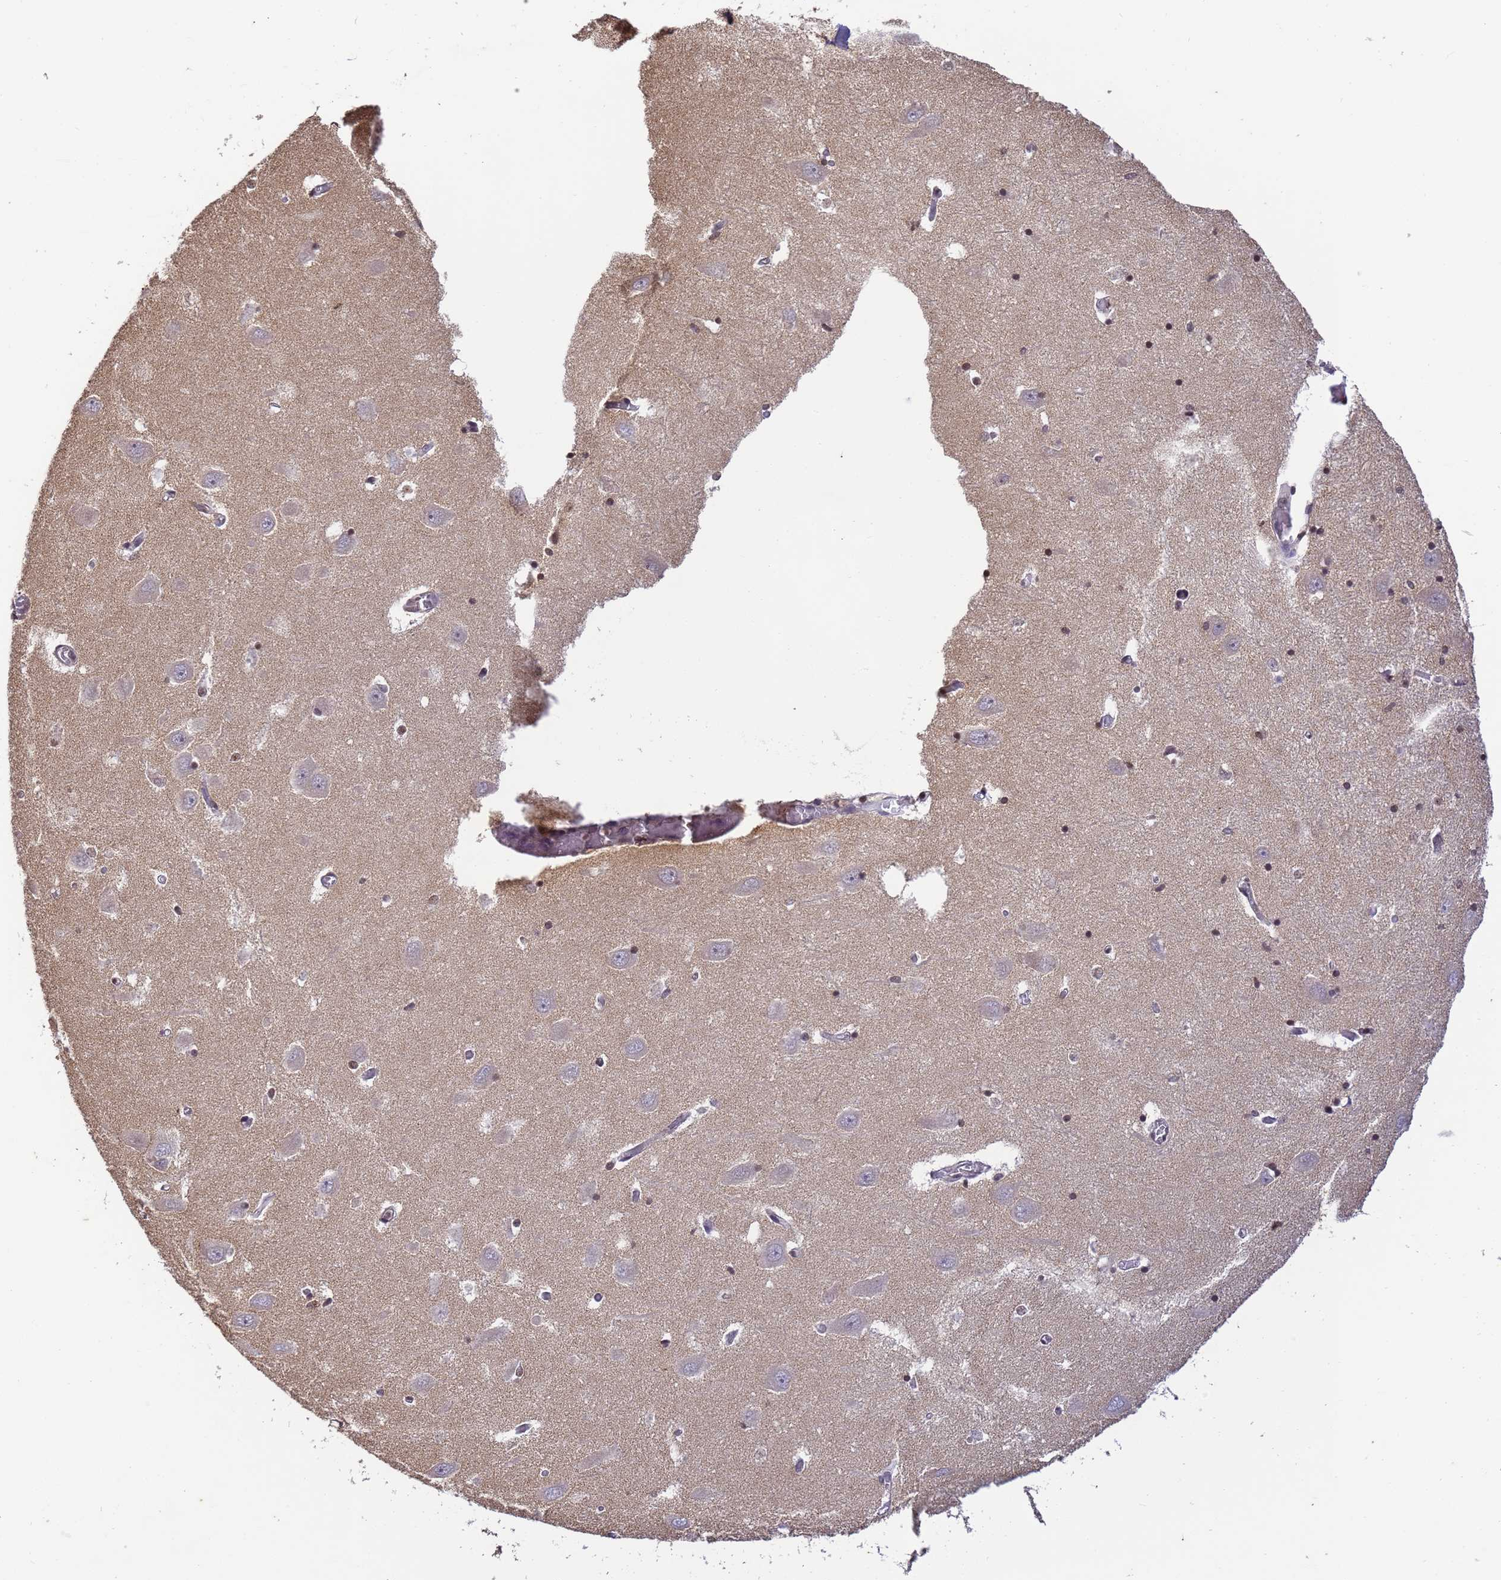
{"staining": {"intensity": "weak", "quantity": "<25%", "location": "nuclear"}, "tissue": "hippocampus", "cell_type": "Glial cells", "image_type": "normal", "snomed": [{"axis": "morphology", "description": "Normal tissue, NOS"}, {"axis": "topography", "description": "Hippocampus"}], "caption": "Glial cells are negative for brown protein staining in unremarkable hippocampus.", "gene": "MYL7", "patient": {"sex": "male", "age": 70}}